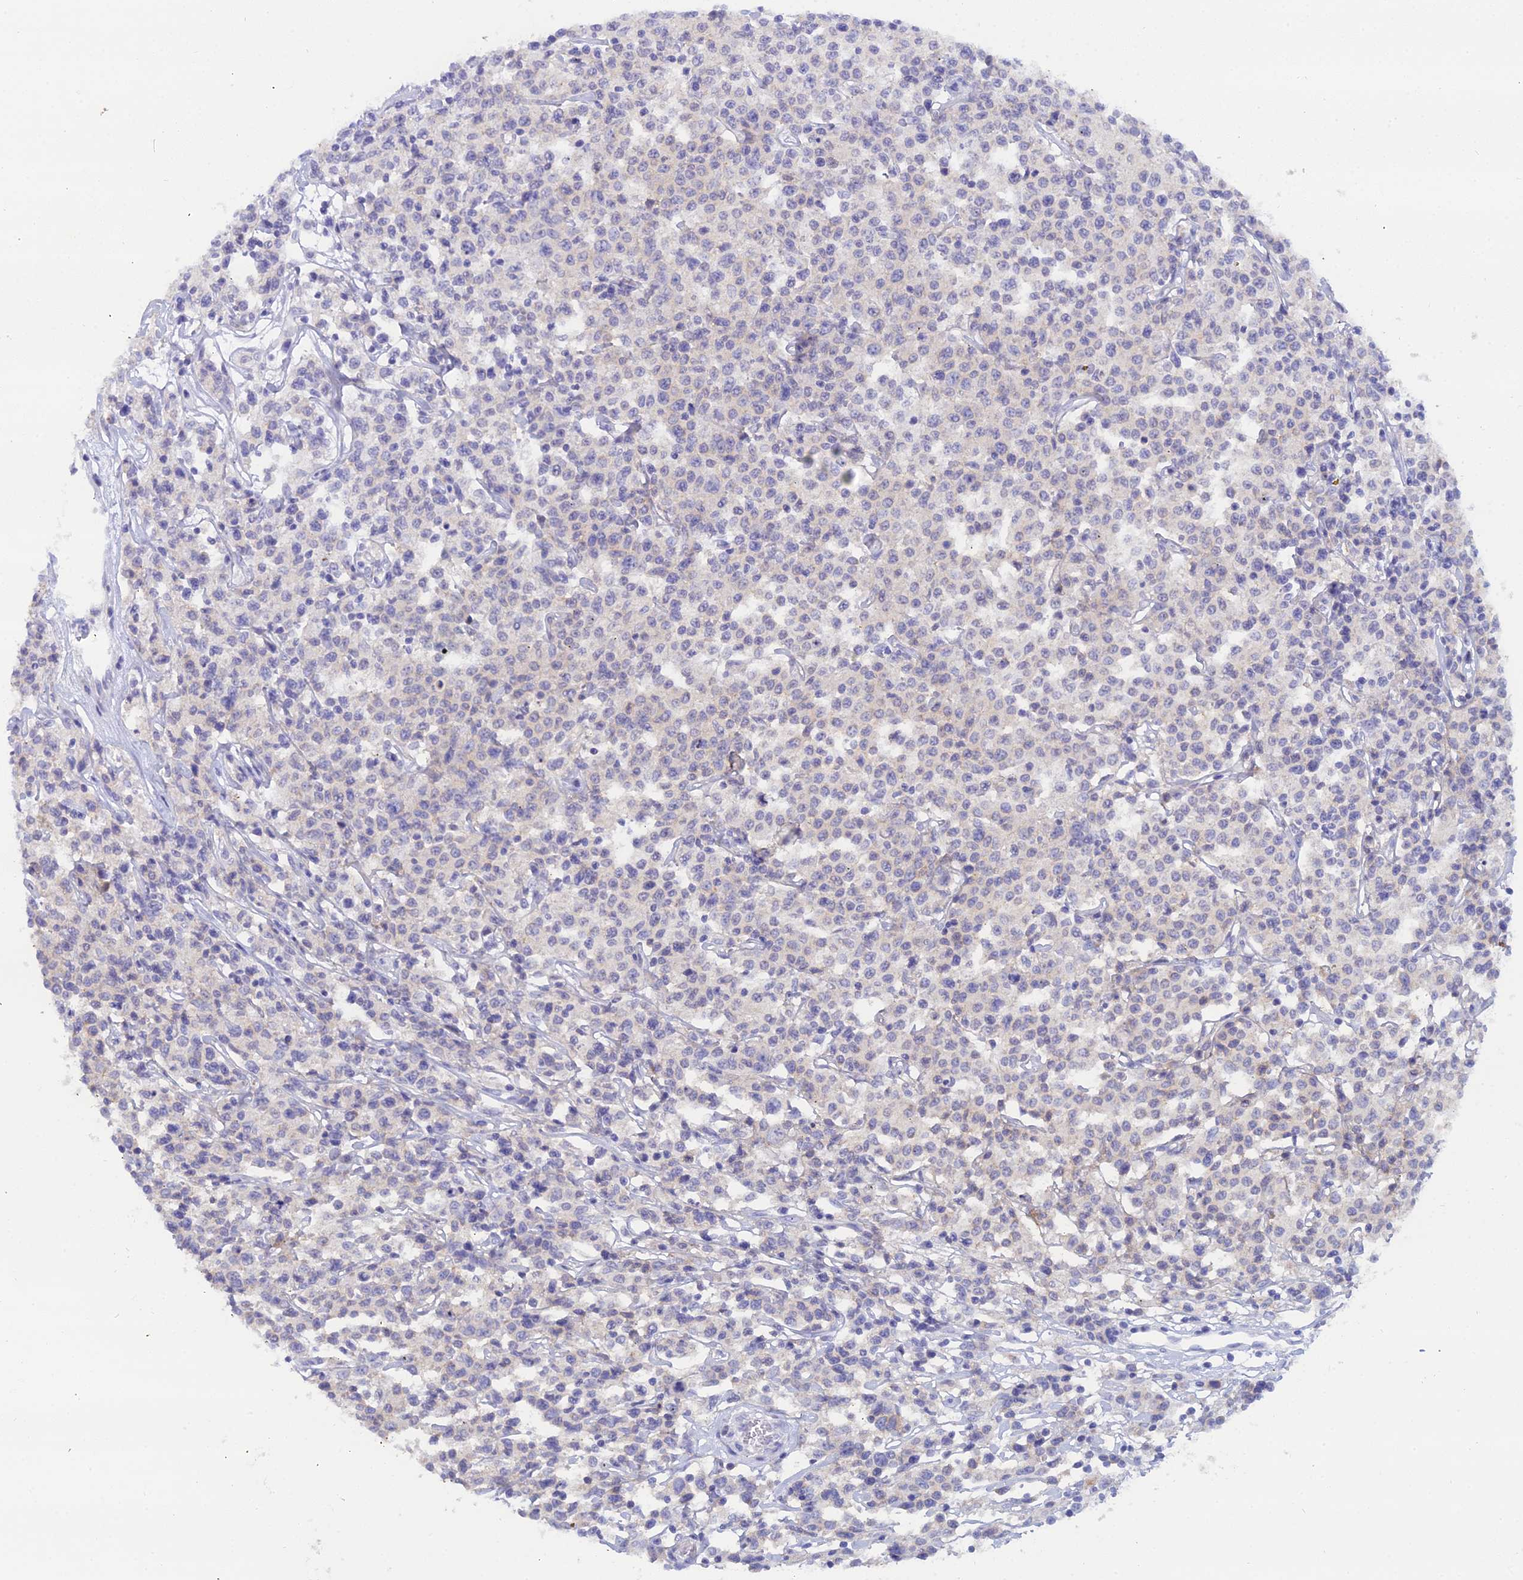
{"staining": {"intensity": "negative", "quantity": "none", "location": "none"}, "tissue": "lymphoma", "cell_type": "Tumor cells", "image_type": "cancer", "snomed": [{"axis": "morphology", "description": "Malignant lymphoma, non-Hodgkin's type, Low grade"}, {"axis": "topography", "description": "Small intestine"}], "caption": "Tumor cells show no significant protein staining in lymphoma. The staining was performed using DAB (3,3'-diaminobenzidine) to visualize the protein expression in brown, while the nuclei were stained in blue with hematoxylin (Magnification: 20x).", "gene": "DHX34", "patient": {"sex": "female", "age": 59}}